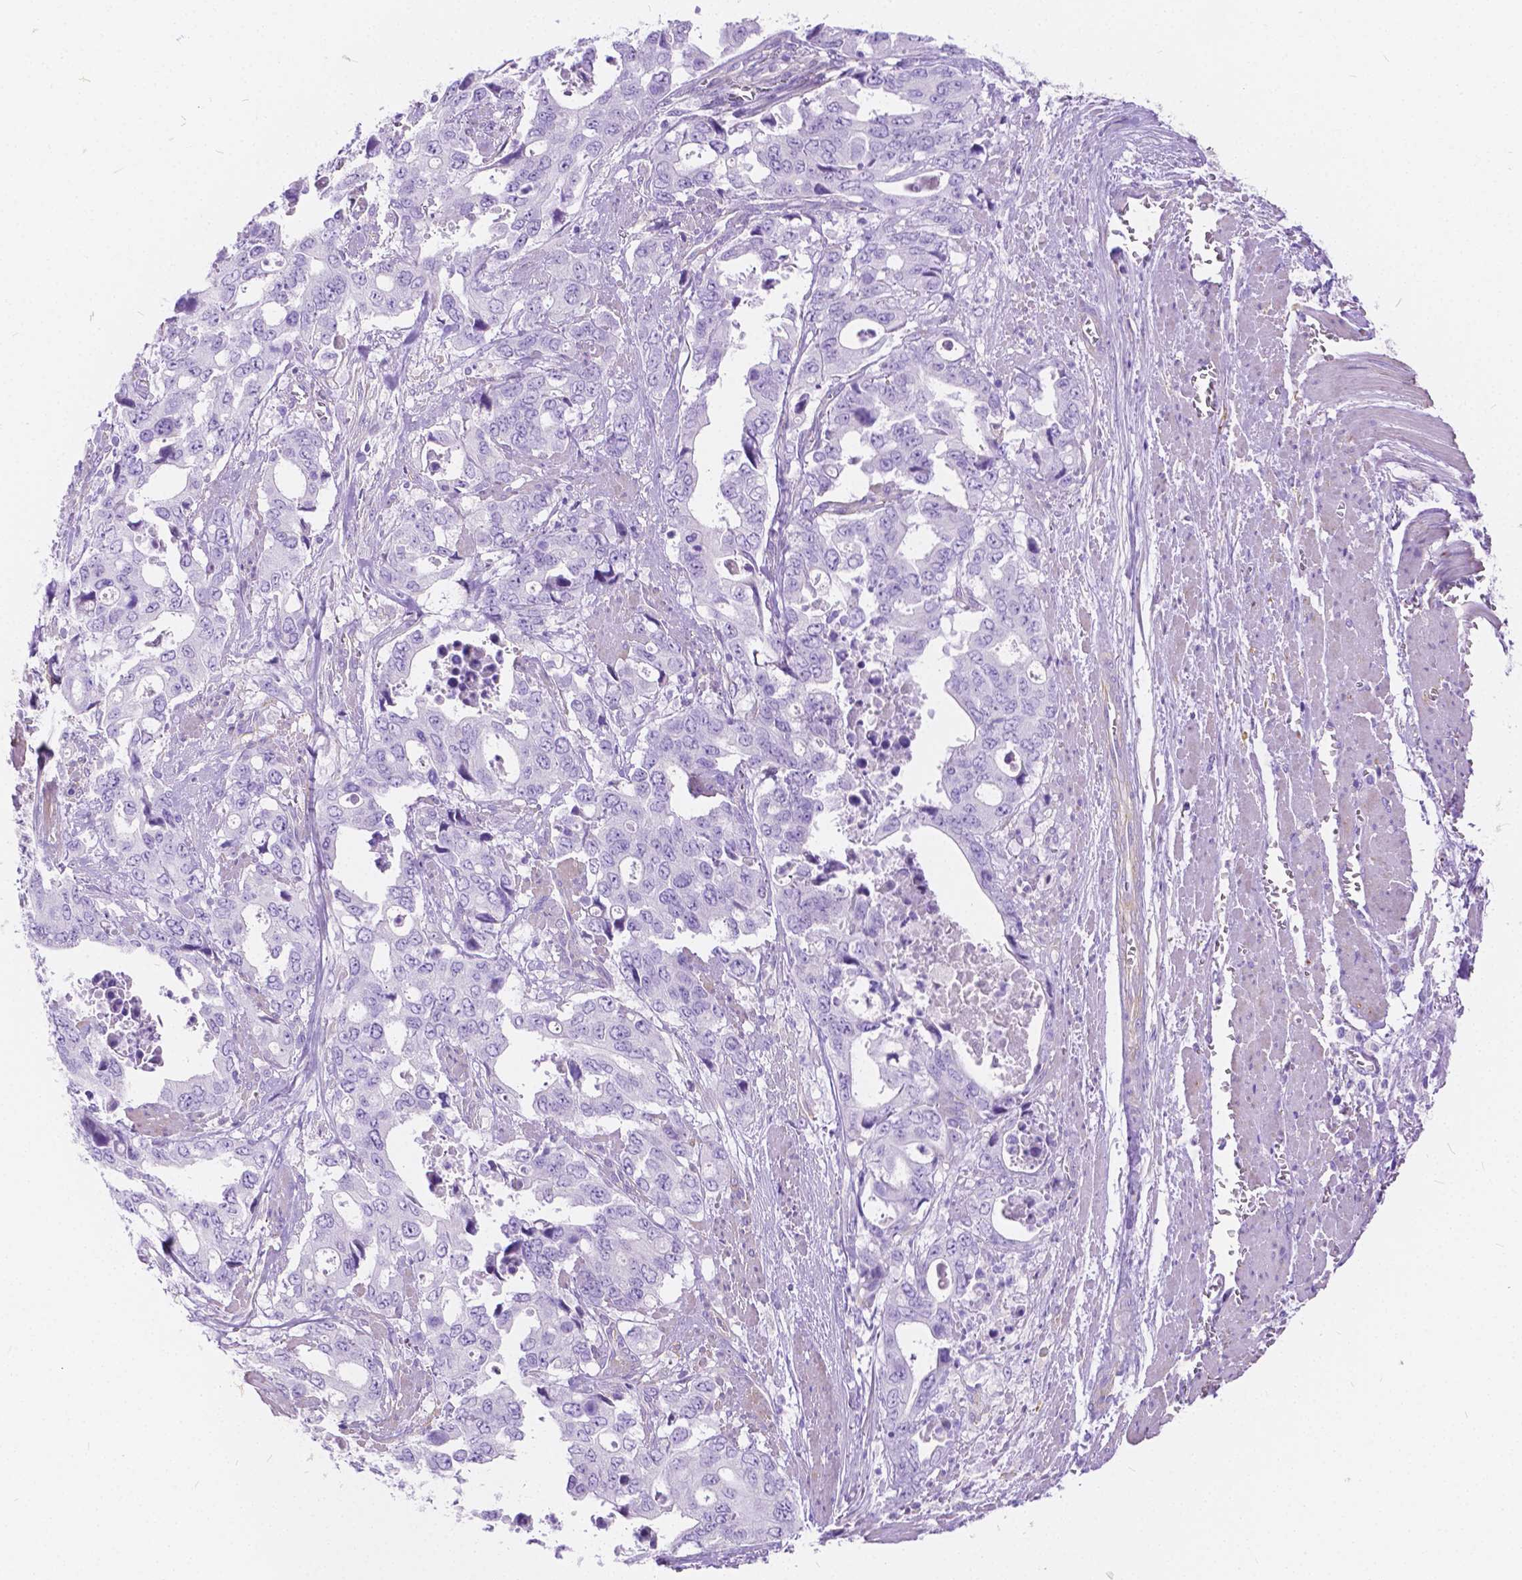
{"staining": {"intensity": "negative", "quantity": "none", "location": "none"}, "tissue": "stomach cancer", "cell_type": "Tumor cells", "image_type": "cancer", "snomed": [{"axis": "morphology", "description": "Adenocarcinoma, NOS"}, {"axis": "topography", "description": "Stomach, upper"}], "caption": "Immunohistochemical staining of human adenocarcinoma (stomach) exhibits no significant positivity in tumor cells.", "gene": "CHRM1", "patient": {"sex": "male", "age": 74}}